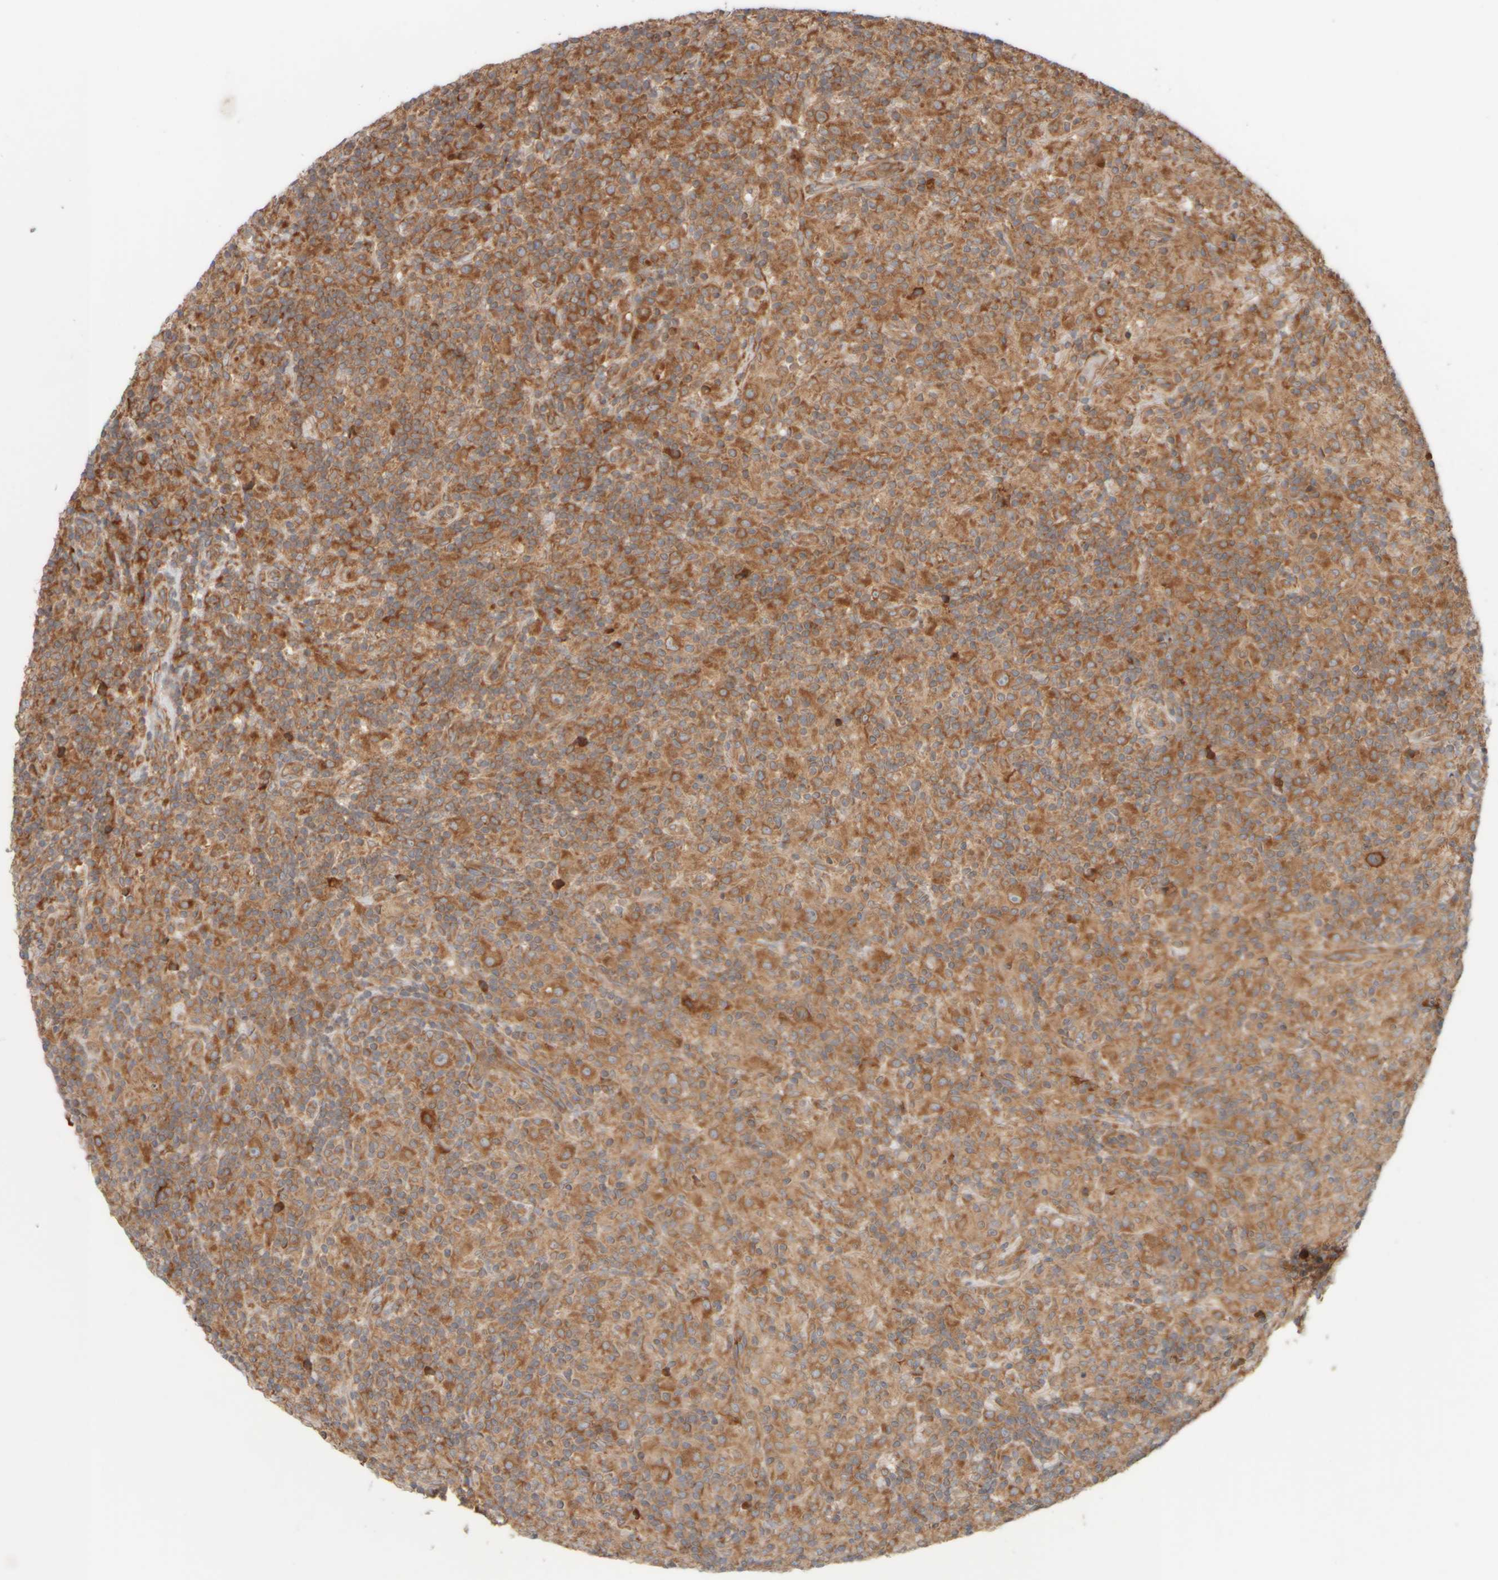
{"staining": {"intensity": "moderate", "quantity": ">75%", "location": "cytoplasmic/membranous"}, "tissue": "lymphoma", "cell_type": "Tumor cells", "image_type": "cancer", "snomed": [{"axis": "morphology", "description": "Hodgkin's disease, NOS"}, {"axis": "topography", "description": "Lymph node"}], "caption": "IHC image of neoplastic tissue: human lymphoma stained using immunohistochemistry (IHC) demonstrates medium levels of moderate protein expression localized specifically in the cytoplasmic/membranous of tumor cells, appearing as a cytoplasmic/membranous brown color.", "gene": "EIF2B3", "patient": {"sex": "male", "age": 70}}